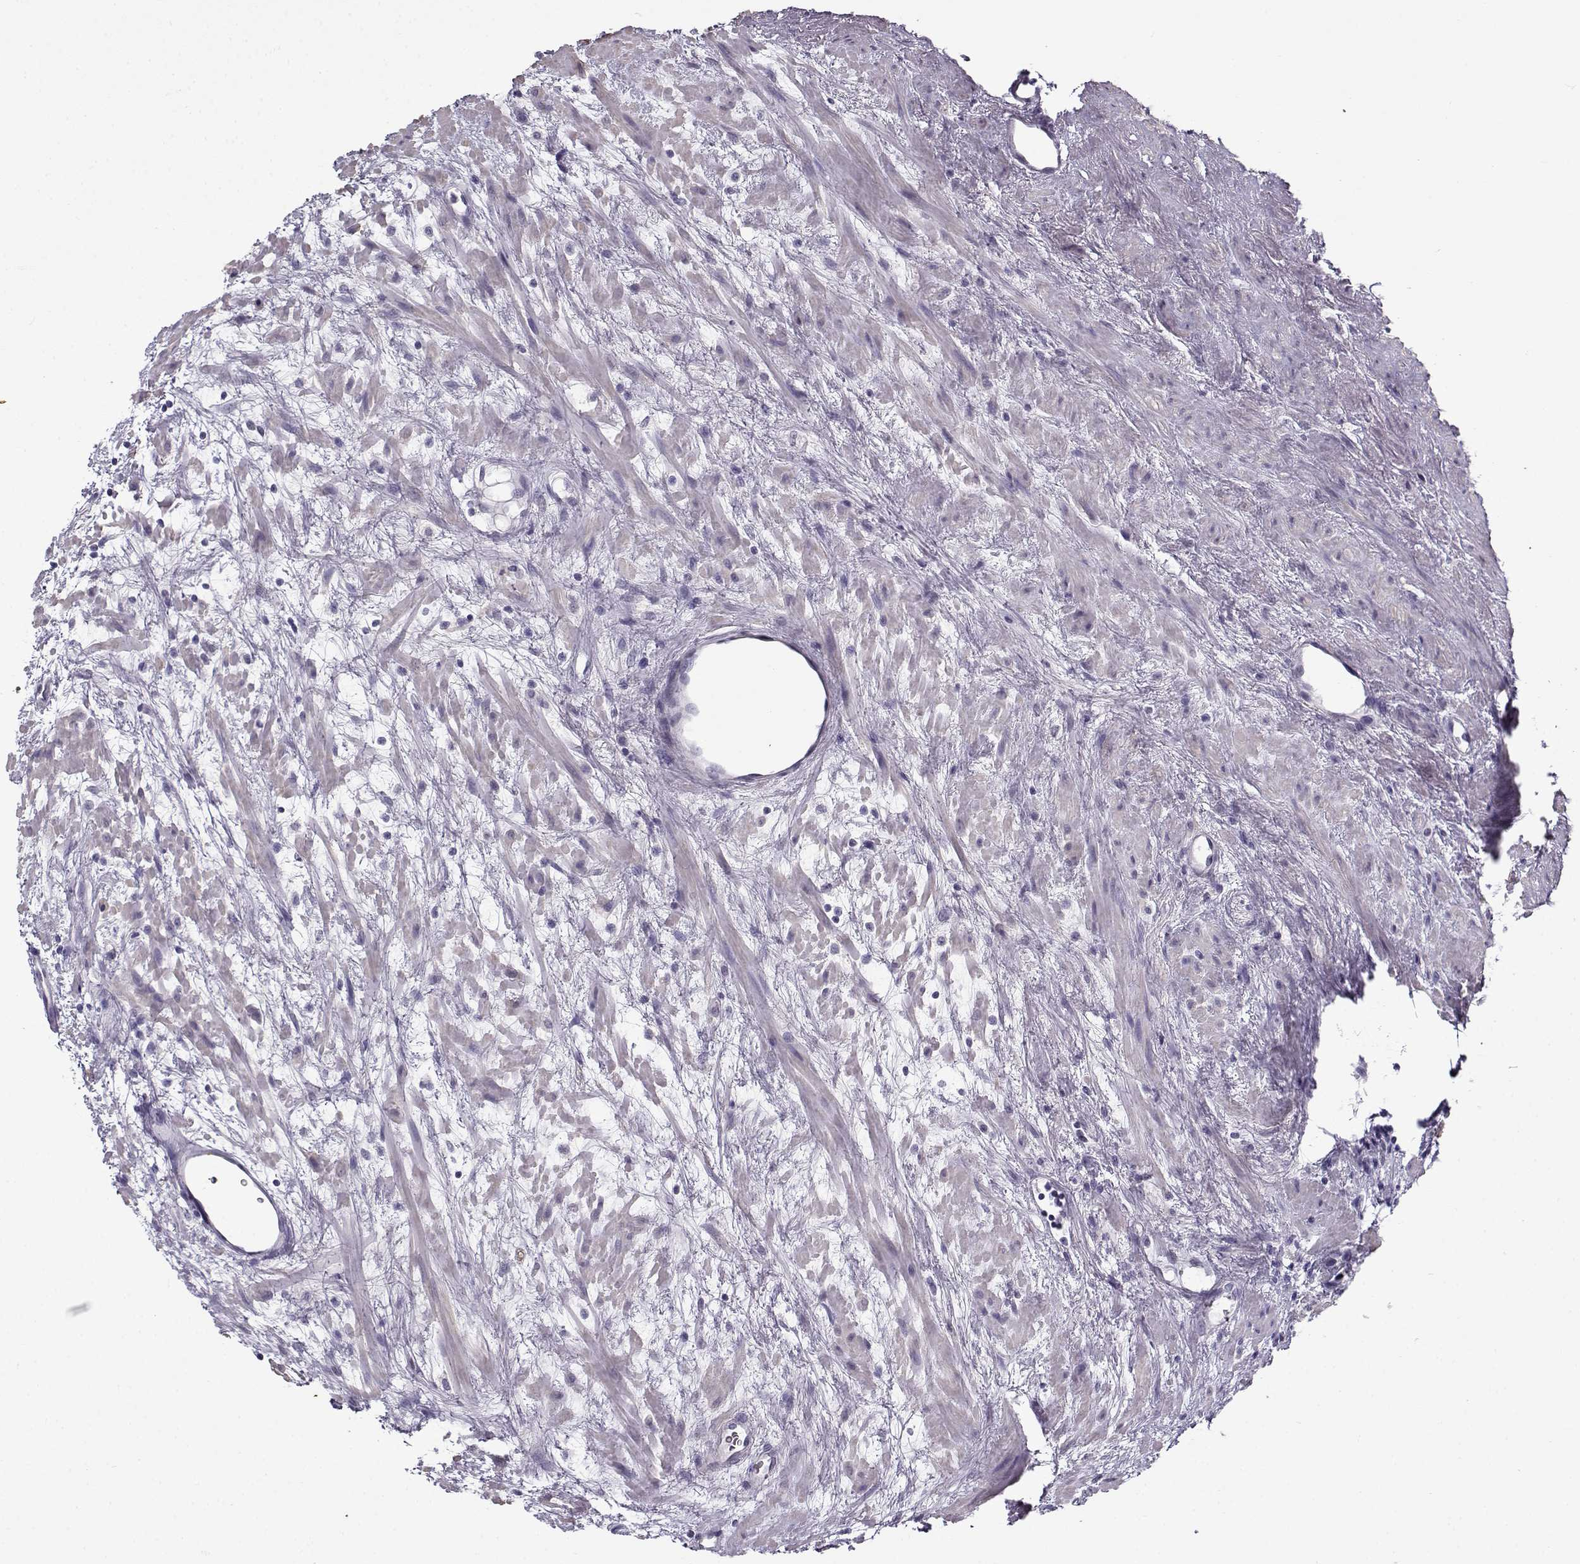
{"staining": {"intensity": "negative", "quantity": "none", "location": "none"}, "tissue": "prostate cancer", "cell_type": "Tumor cells", "image_type": "cancer", "snomed": [{"axis": "morphology", "description": "Adenocarcinoma, NOS"}, {"axis": "topography", "description": "Prostate and seminal vesicle, NOS"}], "caption": "Tumor cells show no significant protein expression in adenocarcinoma (prostate).", "gene": "TEX55", "patient": {"sex": "male", "age": 63}}